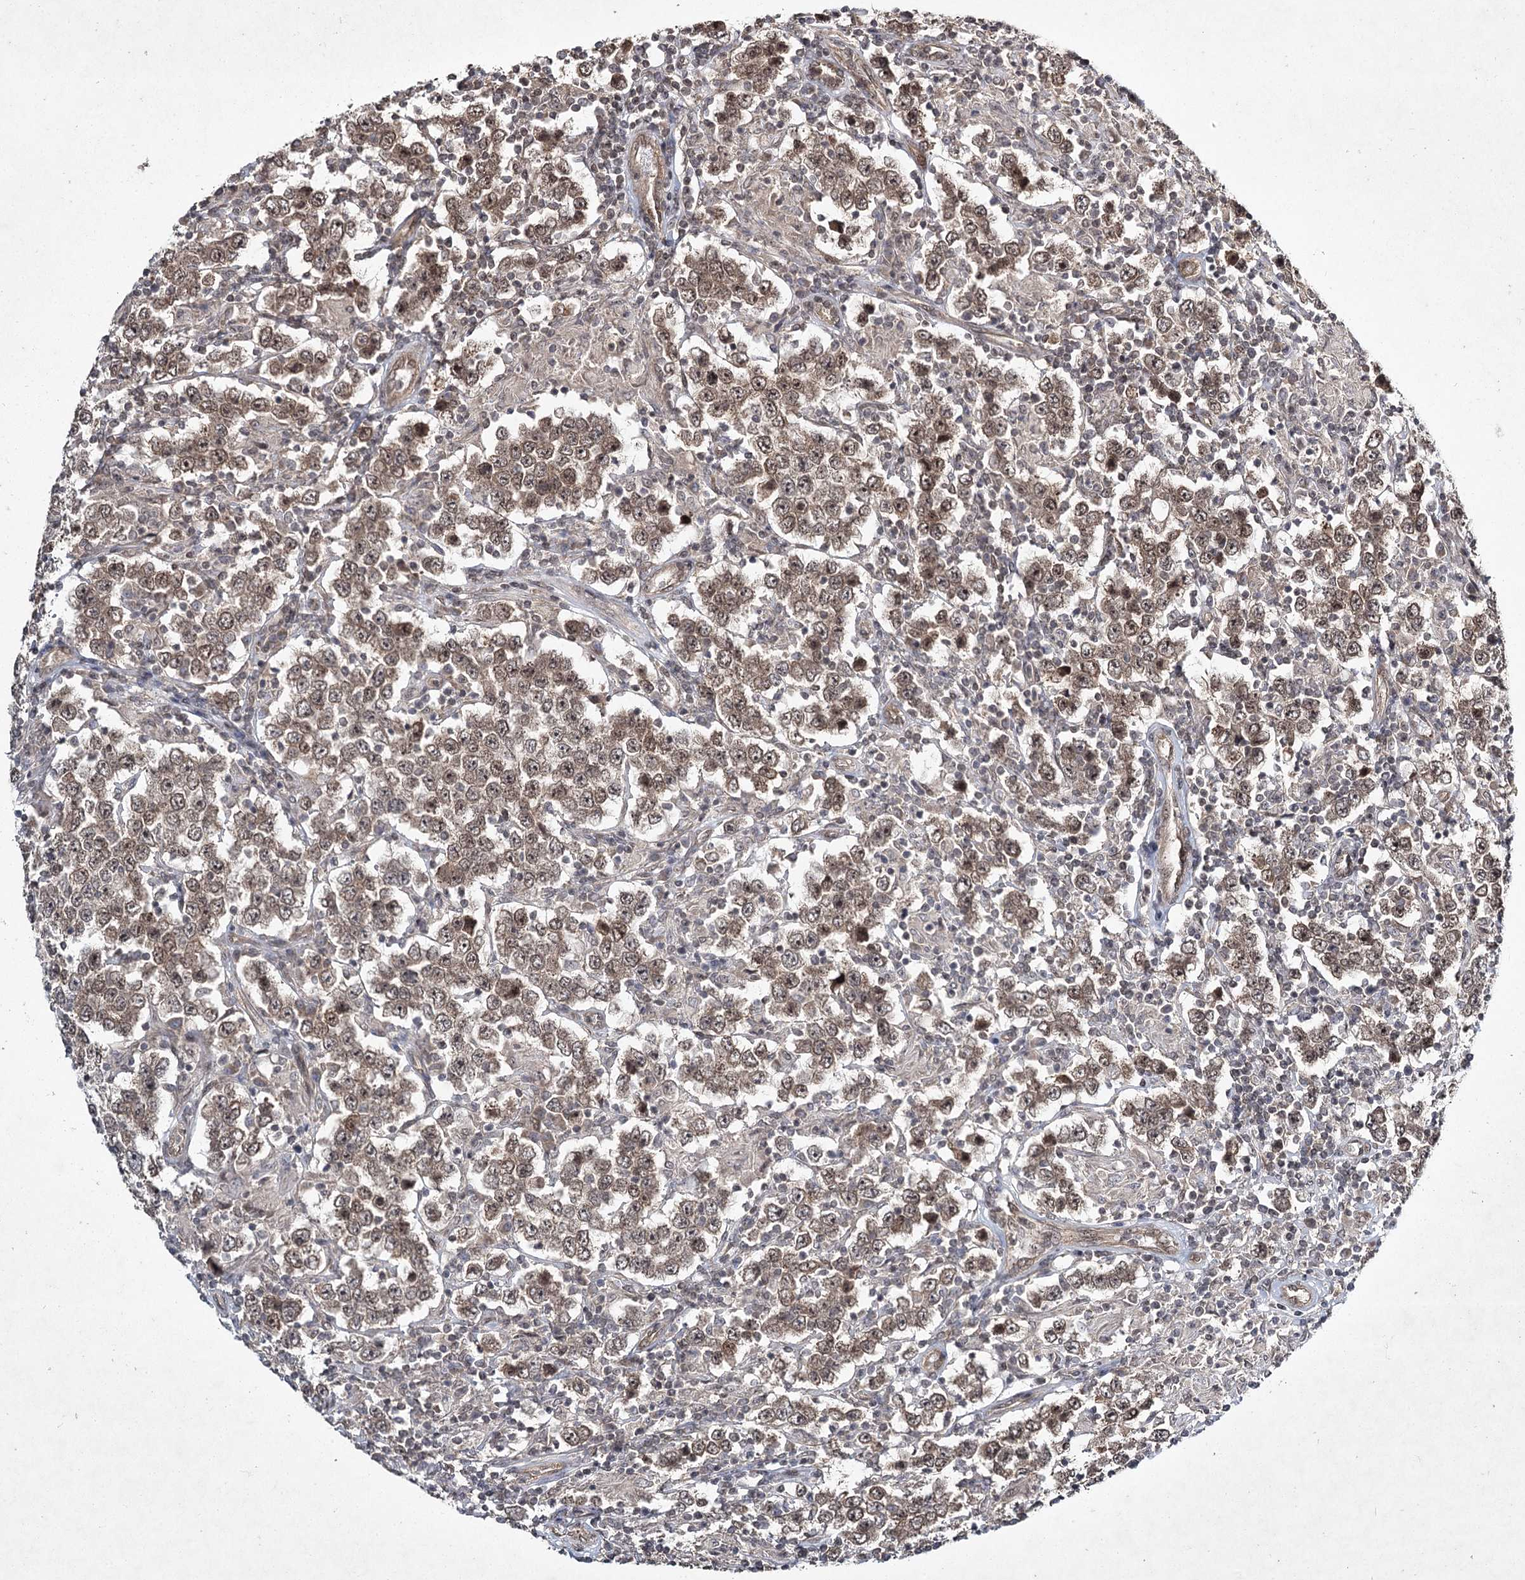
{"staining": {"intensity": "moderate", "quantity": ">75%", "location": "cytoplasmic/membranous,nuclear"}, "tissue": "testis cancer", "cell_type": "Tumor cells", "image_type": "cancer", "snomed": [{"axis": "morphology", "description": "Normal tissue, NOS"}, {"axis": "morphology", "description": "Urothelial carcinoma, High grade"}, {"axis": "morphology", "description": "Seminoma, NOS"}, {"axis": "morphology", "description": "Carcinoma, Embryonal, NOS"}, {"axis": "topography", "description": "Urinary bladder"}, {"axis": "topography", "description": "Testis"}], "caption": "Moderate cytoplasmic/membranous and nuclear staining is appreciated in approximately >75% of tumor cells in testis cancer (embryonal carcinoma).", "gene": "DCUN1D4", "patient": {"sex": "male", "age": 41}}